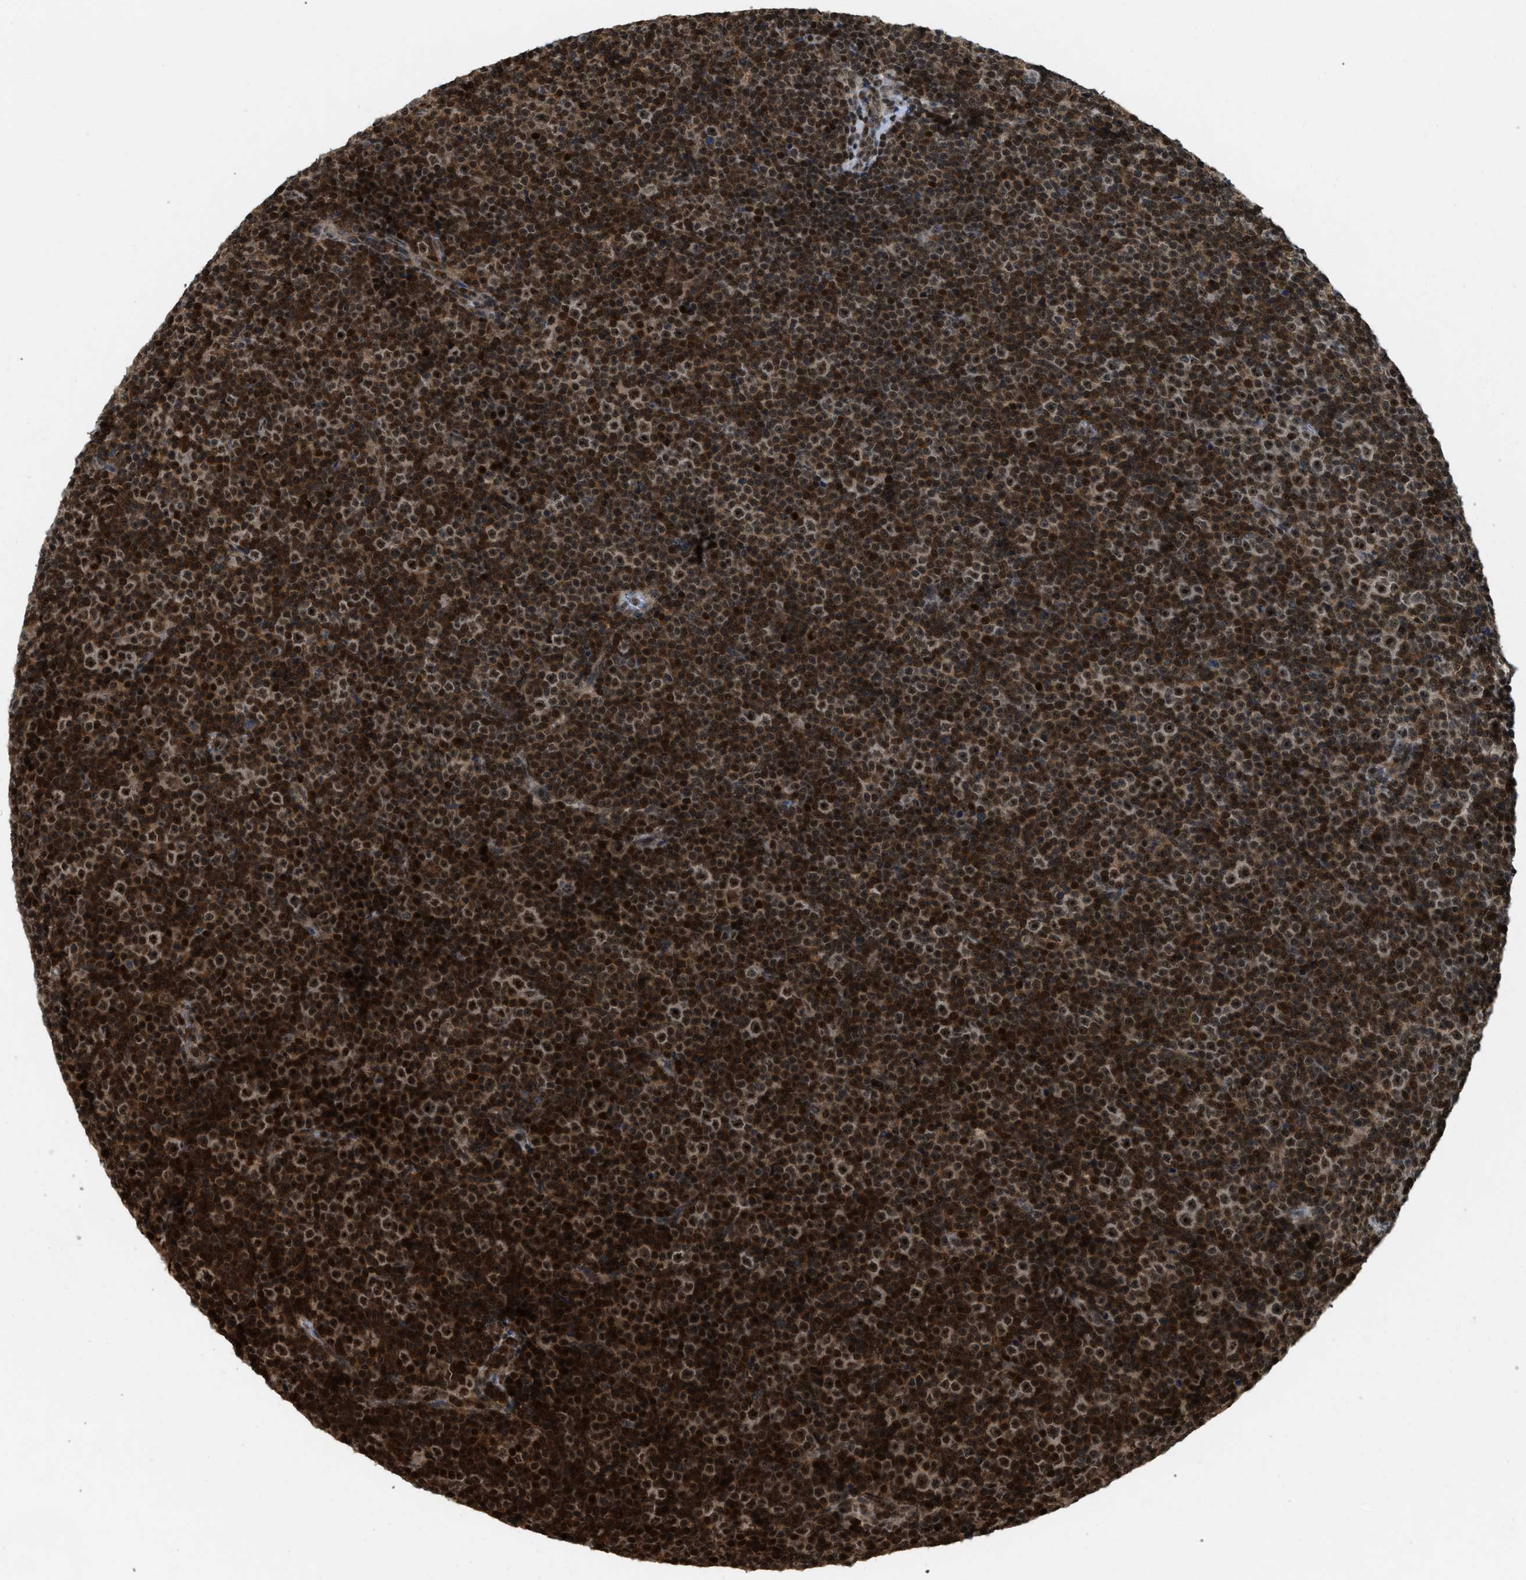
{"staining": {"intensity": "strong", "quantity": ">75%", "location": "cytoplasmic/membranous,nuclear"}, "tissue": "lymphoma", "cell_type": "Tumor cells", "image_type": "cancer", "snomed": [{"axis": "morphology", "description": "Malignant lymphoma, non-Hodgkin's type, Low grade"}, {"axis": "topography", "description": "Lymph node"}], "caption": "Approximately >75% of tumor cells in human low-grade malignant lymphoma, non-Hodgkin's type demonstrate strong cytoplasmic/membranous and nuclear protein positivity as visualized by brown immunohistochemical staining.", "gene": "E2F1", "patient": {"sex": "female", "age": 67}}